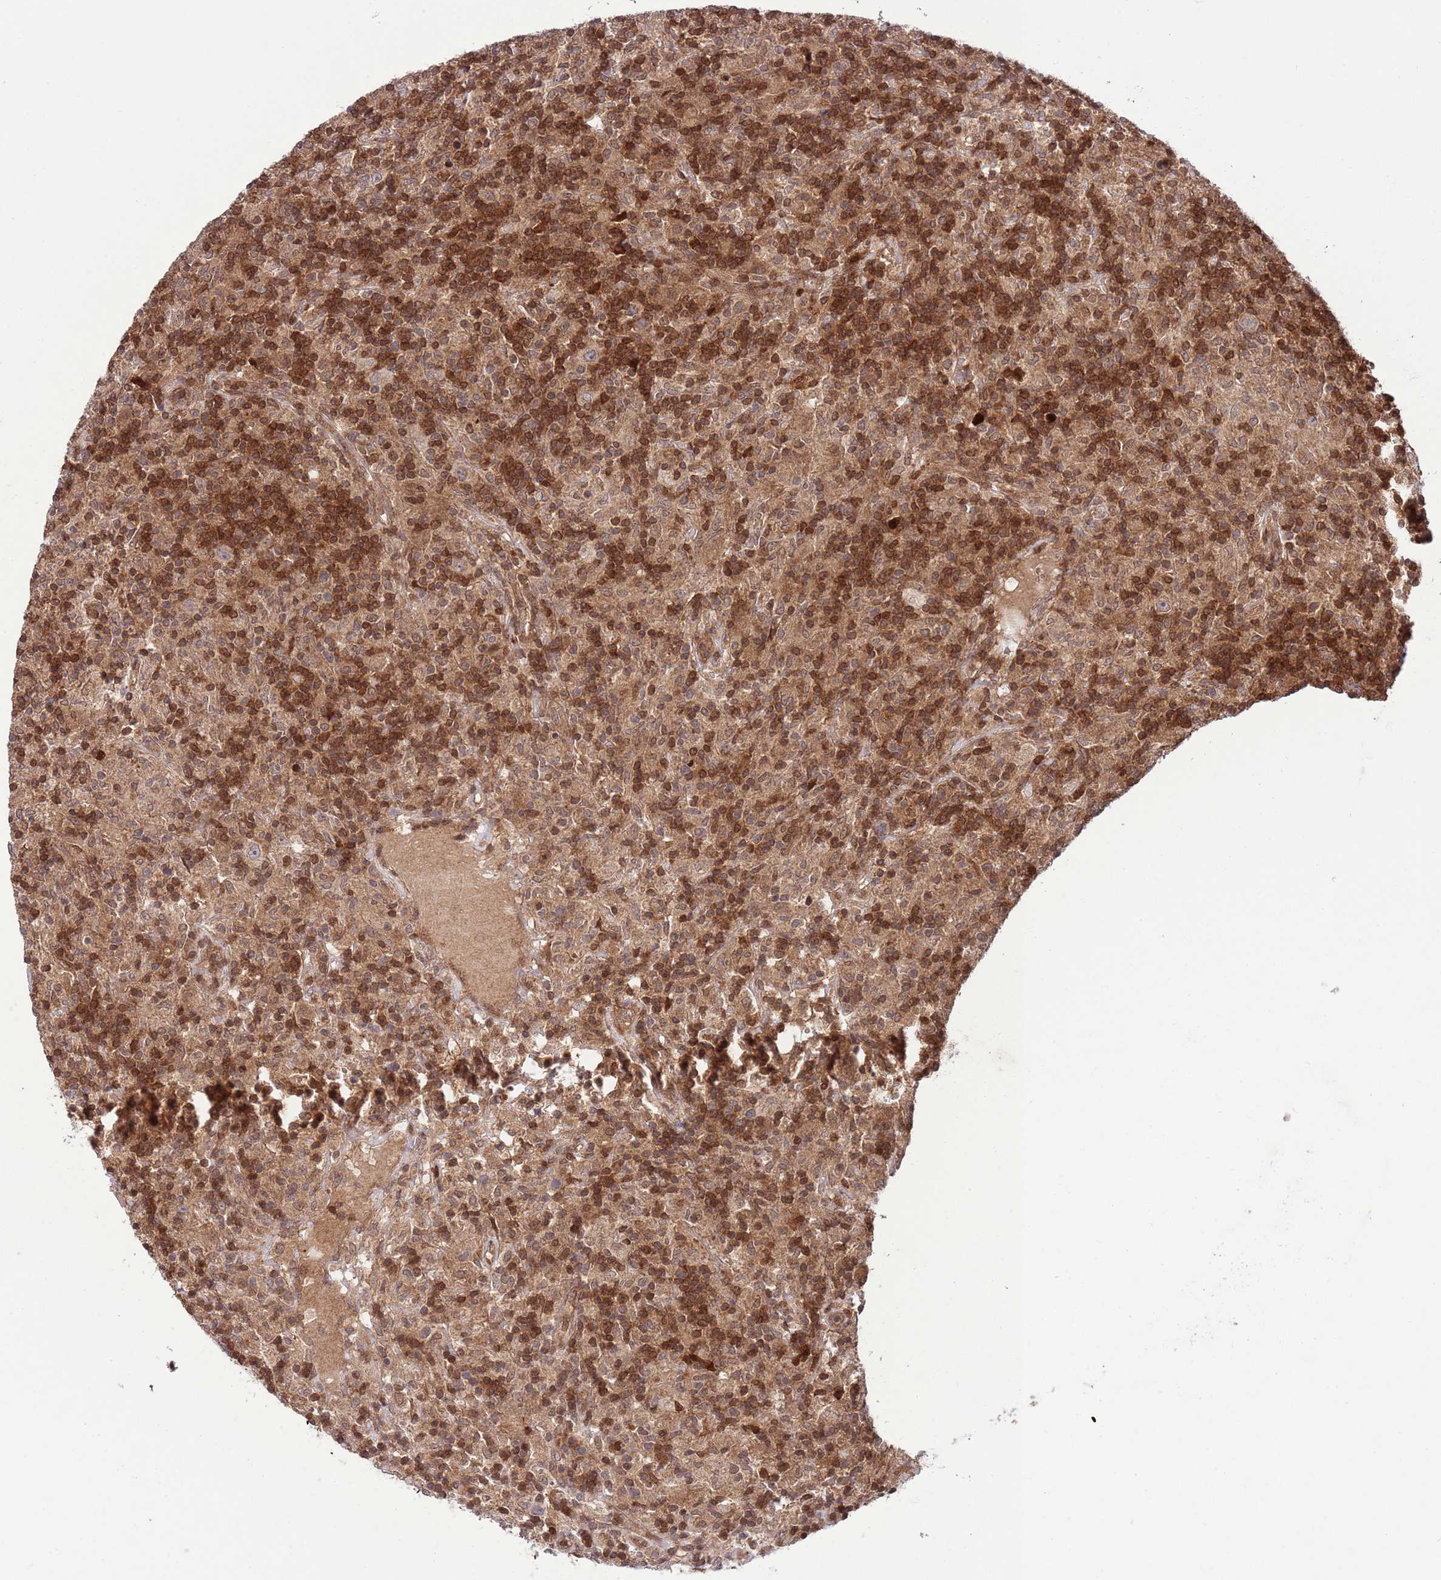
{"staining": {"intensity": "weak", "quantity": ">75%", "location": "cytoplasmic/membranous"}, "tissue": "lymphoma", "cell_type": "Tumor cells", "image_type": "cancer", "snomed": [{"axis": "morphology", "description": "Hodgkin's disease, NOS"}, {"axis": "topography", "description": "Lymph node"}], "caption": "A brown stain shows weak cytoplasmic/membranous staining of a protein in Hodgkin's disease tumor cells.", "gene": "HDHD2", "patient": {"sex": "male", "age": 70}}